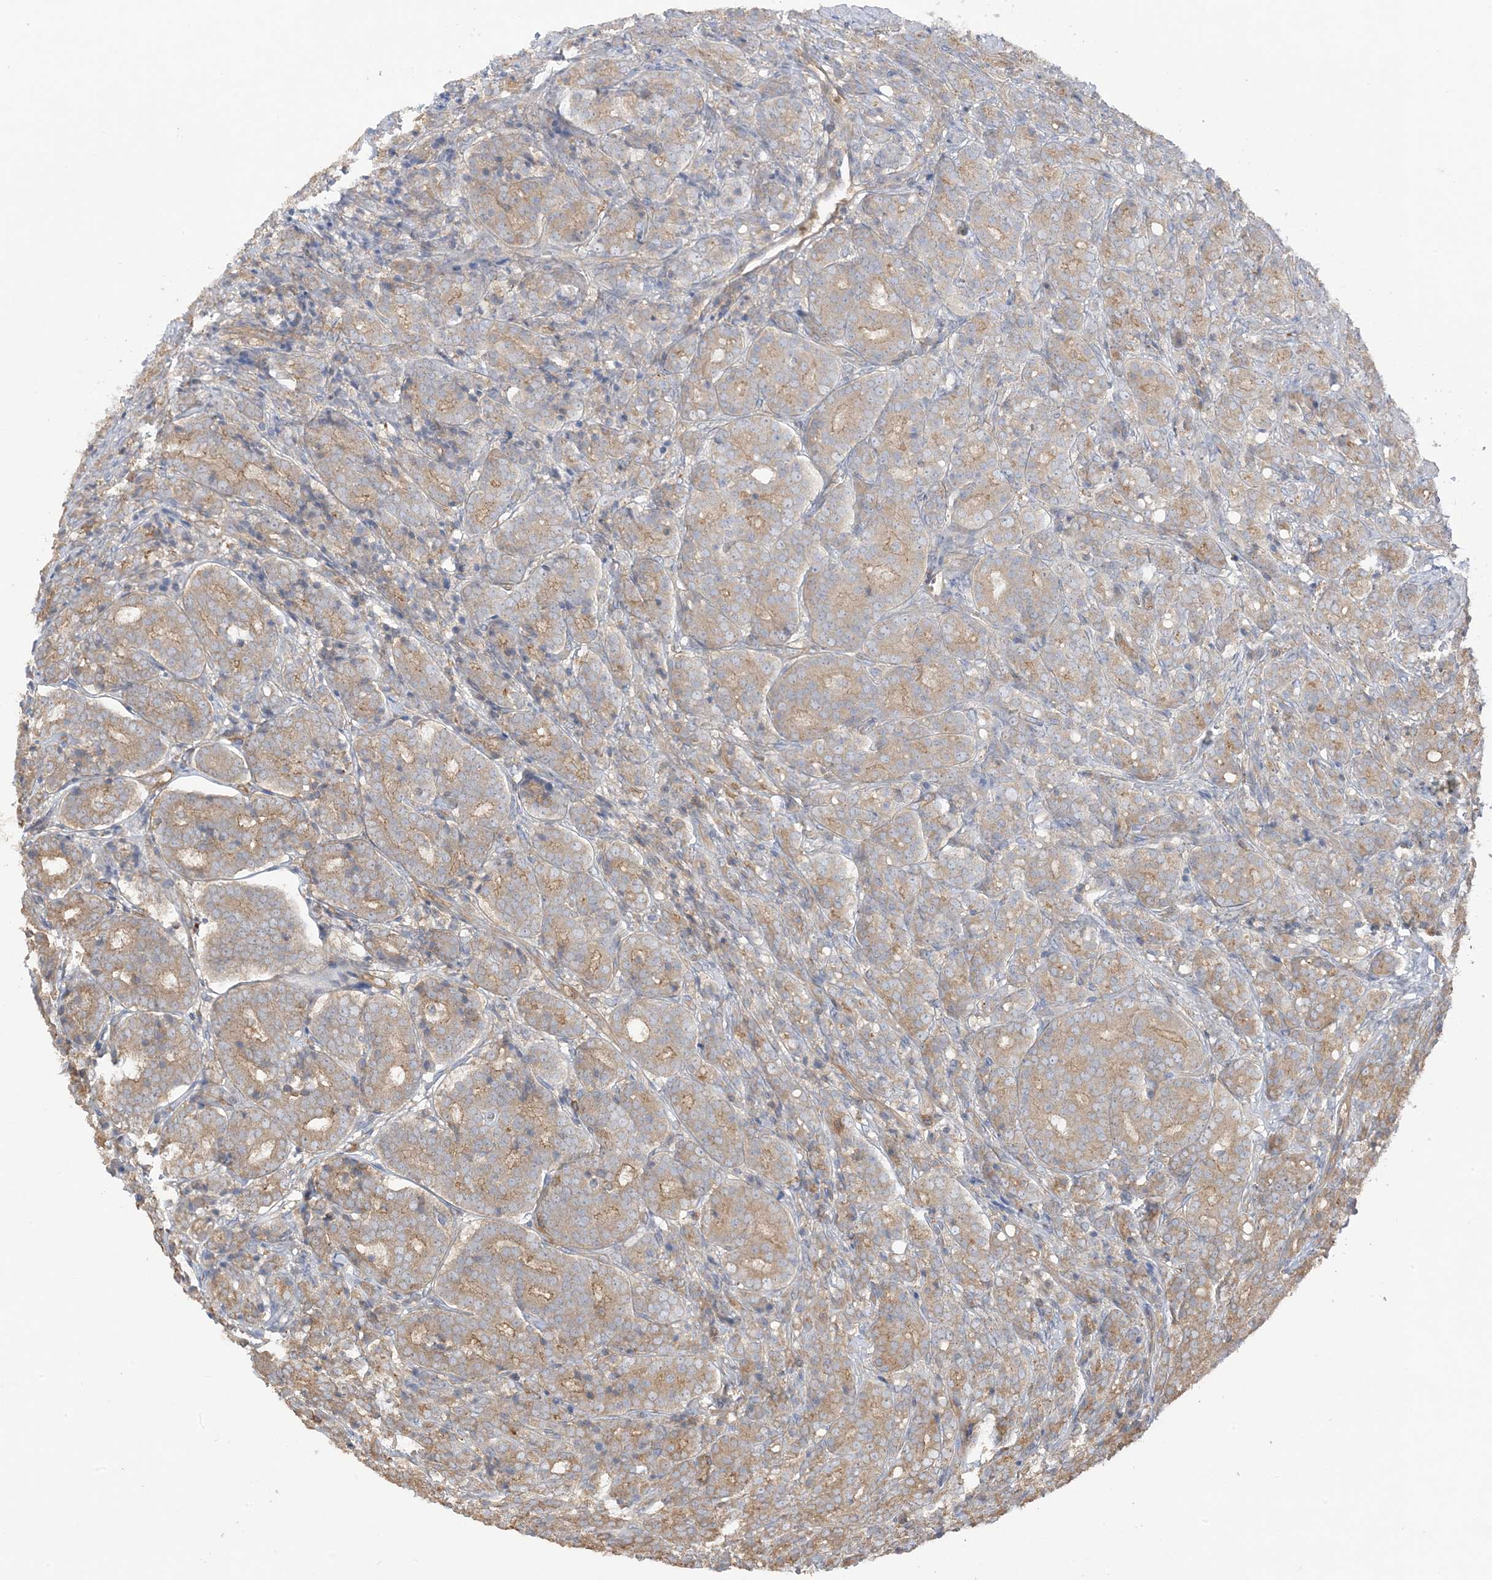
{"staining": {"intensity": "weak", "quantity": ">75%", "location": "cytoplasmic/membranous"}, "tissue": "prostate cancer", "cell_type": "Tumor cells", "image_type": "cancer", "snomed": [{"axis": "morphology", "description": "Adenocarcinoma, High grade"}, {"axis": "topography", "description": "Prostate"}], "caption": "High-magnification brightfield microscopy of adenocarcinoma (high-grade) (prostate) stained with DAB (brown) and counterstained with hematoxylin (blue). tumor cells exhibit weak cytoplasmic/membranous expression is appreciated in about>75% of cells.", "gene": "ICMT", "patient": {"sex": "male", "age": 62}}